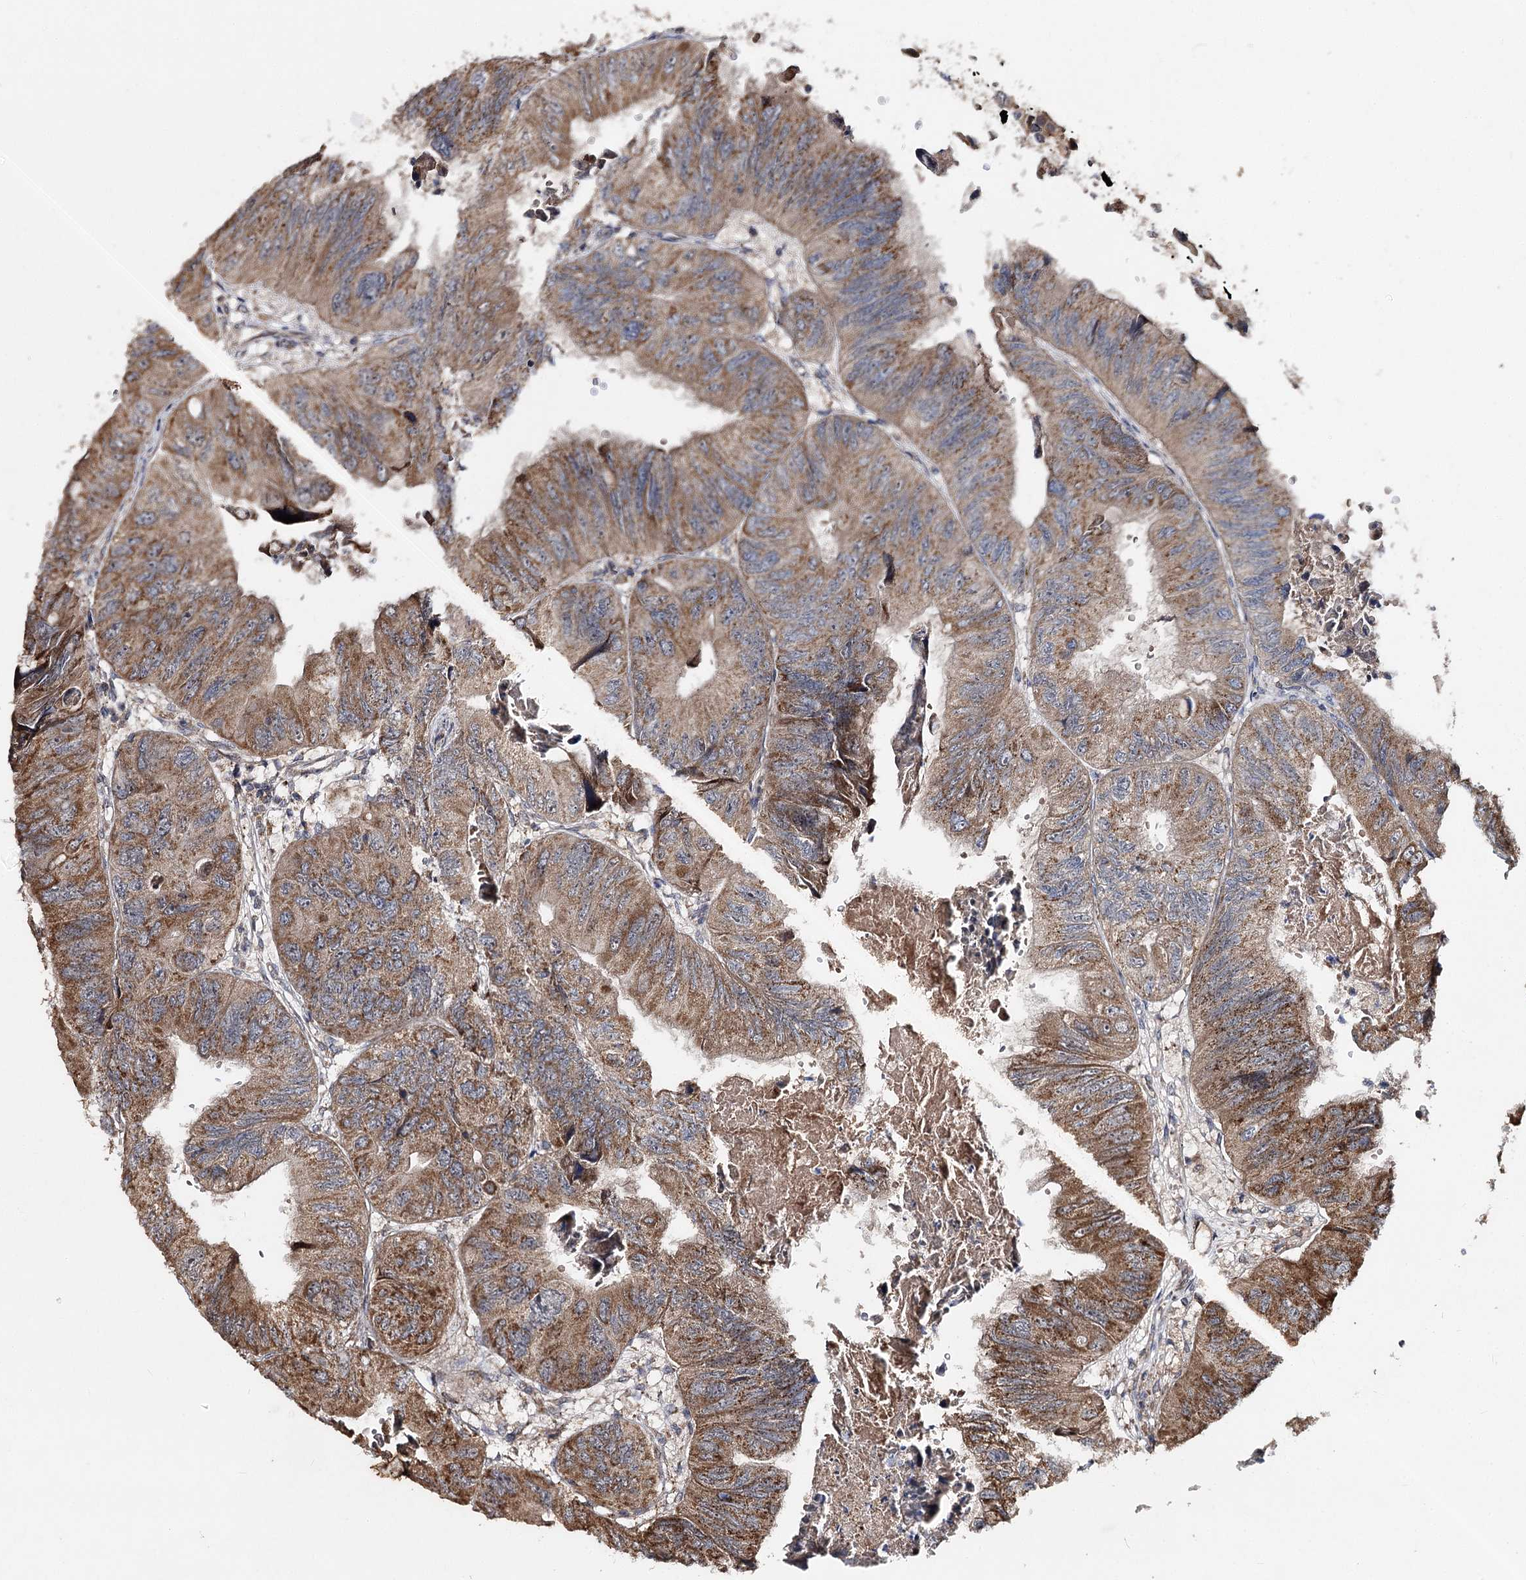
{"staining": {"intensity": "moderate", "quantity": ">75%", "location": "cytoplasmic/membranous"}, "tissue": "colorectal cancer", "cell_type": "Tumor cells", "image_type": "cancer", "snomed": [{"axis": "morphology", "description": "Adenocarcinoma, NOS"}, {"axis": "topography", "description": "Rectum"}], "caption": "Moderate cytoplasmic/membranous protein positivity is identified in about >75% of tumor cells in colorectal cancer.", "gene": "MINDY3", "patient": {"sex": "male", "age": 63}}